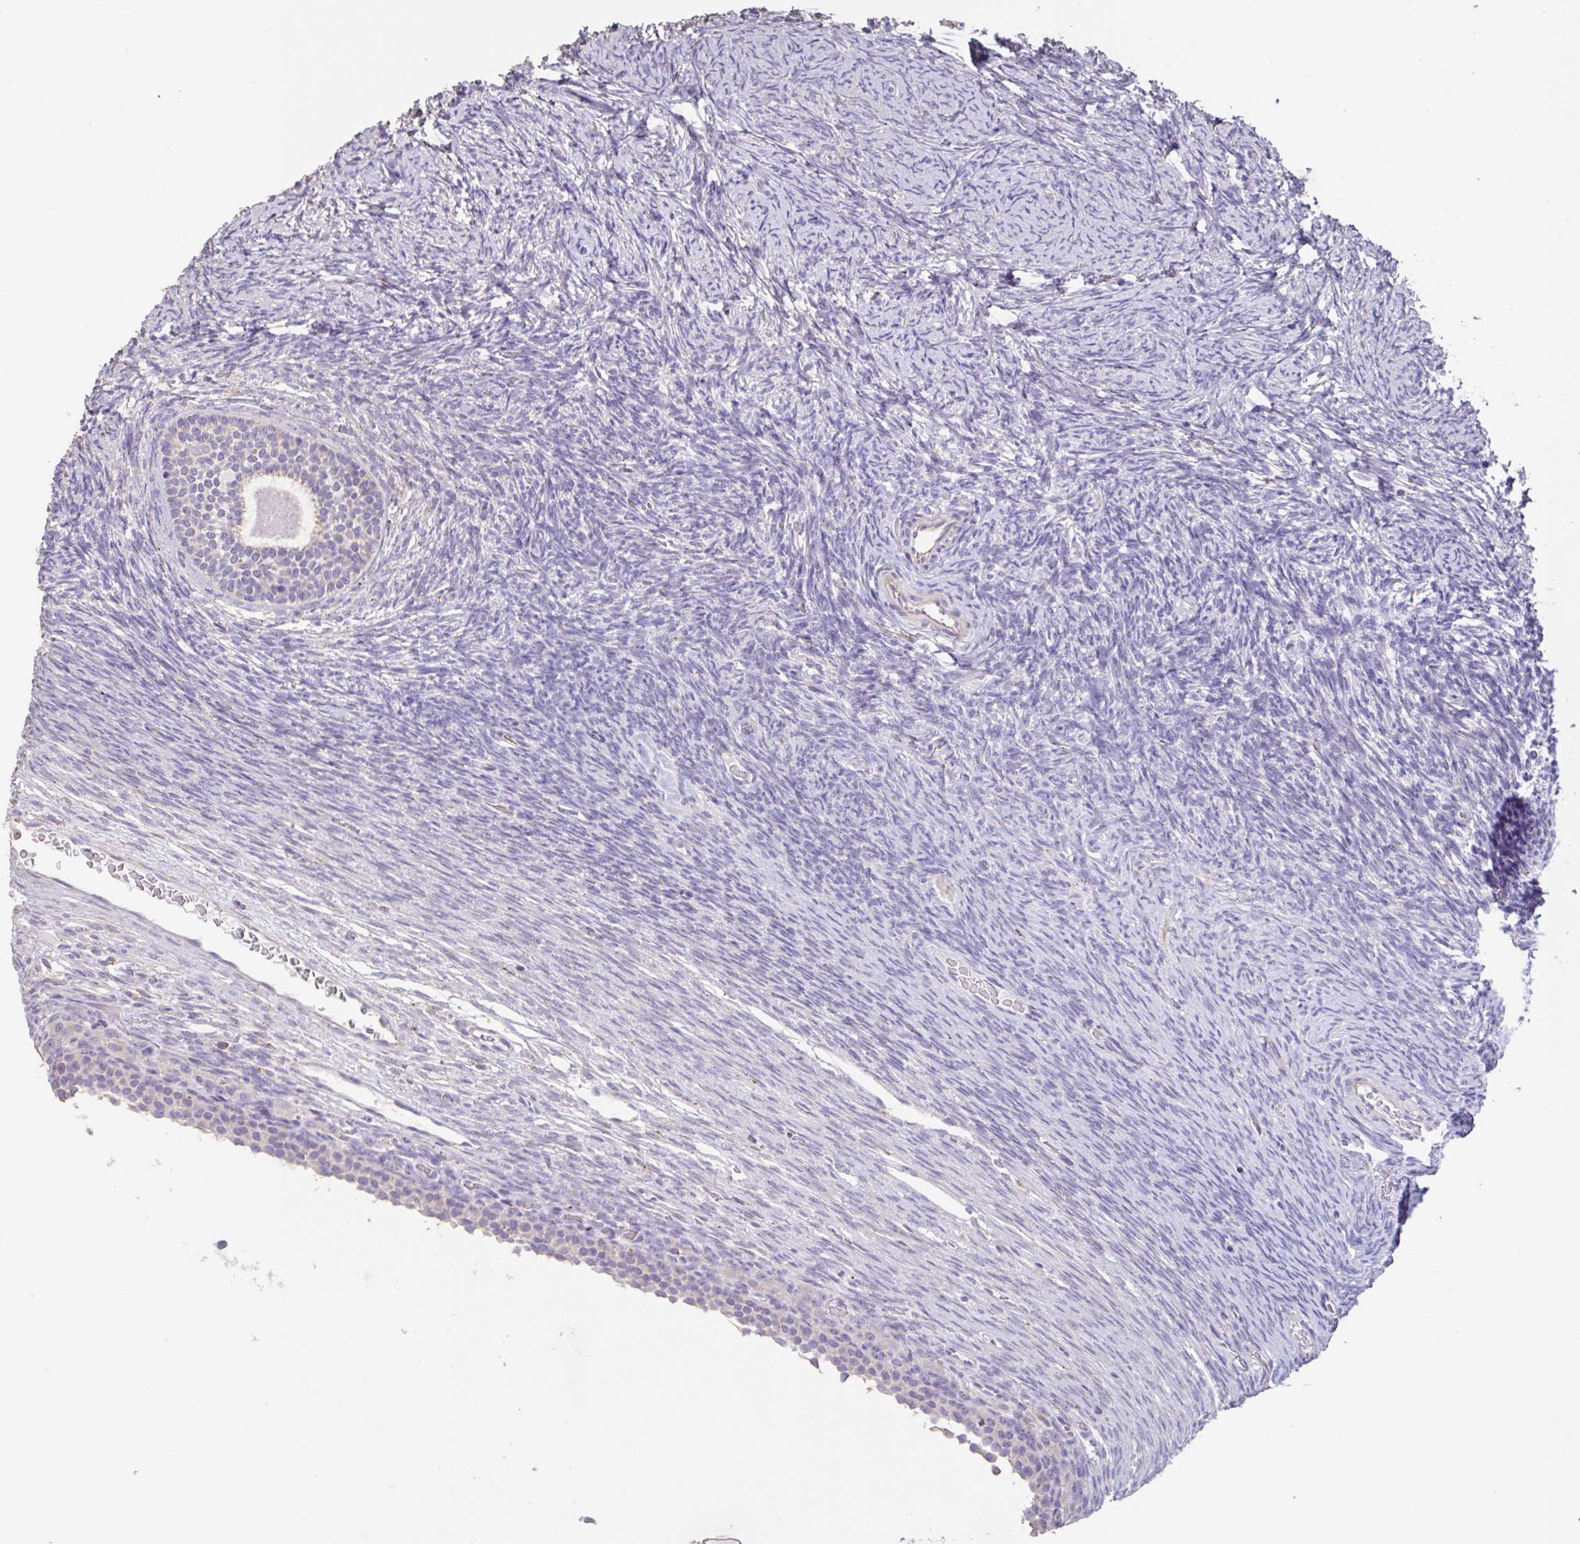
{"staining": {"intensity": "negative", "quantity": "none", "location": "none"}, "tissue": "ovary", "cell_type": "Follicle cells", "image_type": "normal", "snomed": [{"axis": "morphology", "description": "Normal tissue, NOS"}, {"axis": "topography", "description": "Ovary"}], "caption": "This micrograph is of benign ovary stained with immunohistochemistry to label a protein in brown with the nuclei are counter-stained blue. There is no expression in follicle cells. (DAB immunohistochemistry, high magnification).", "gene": "CHMP5", "patient": {"sex": "female", "age": 34}}